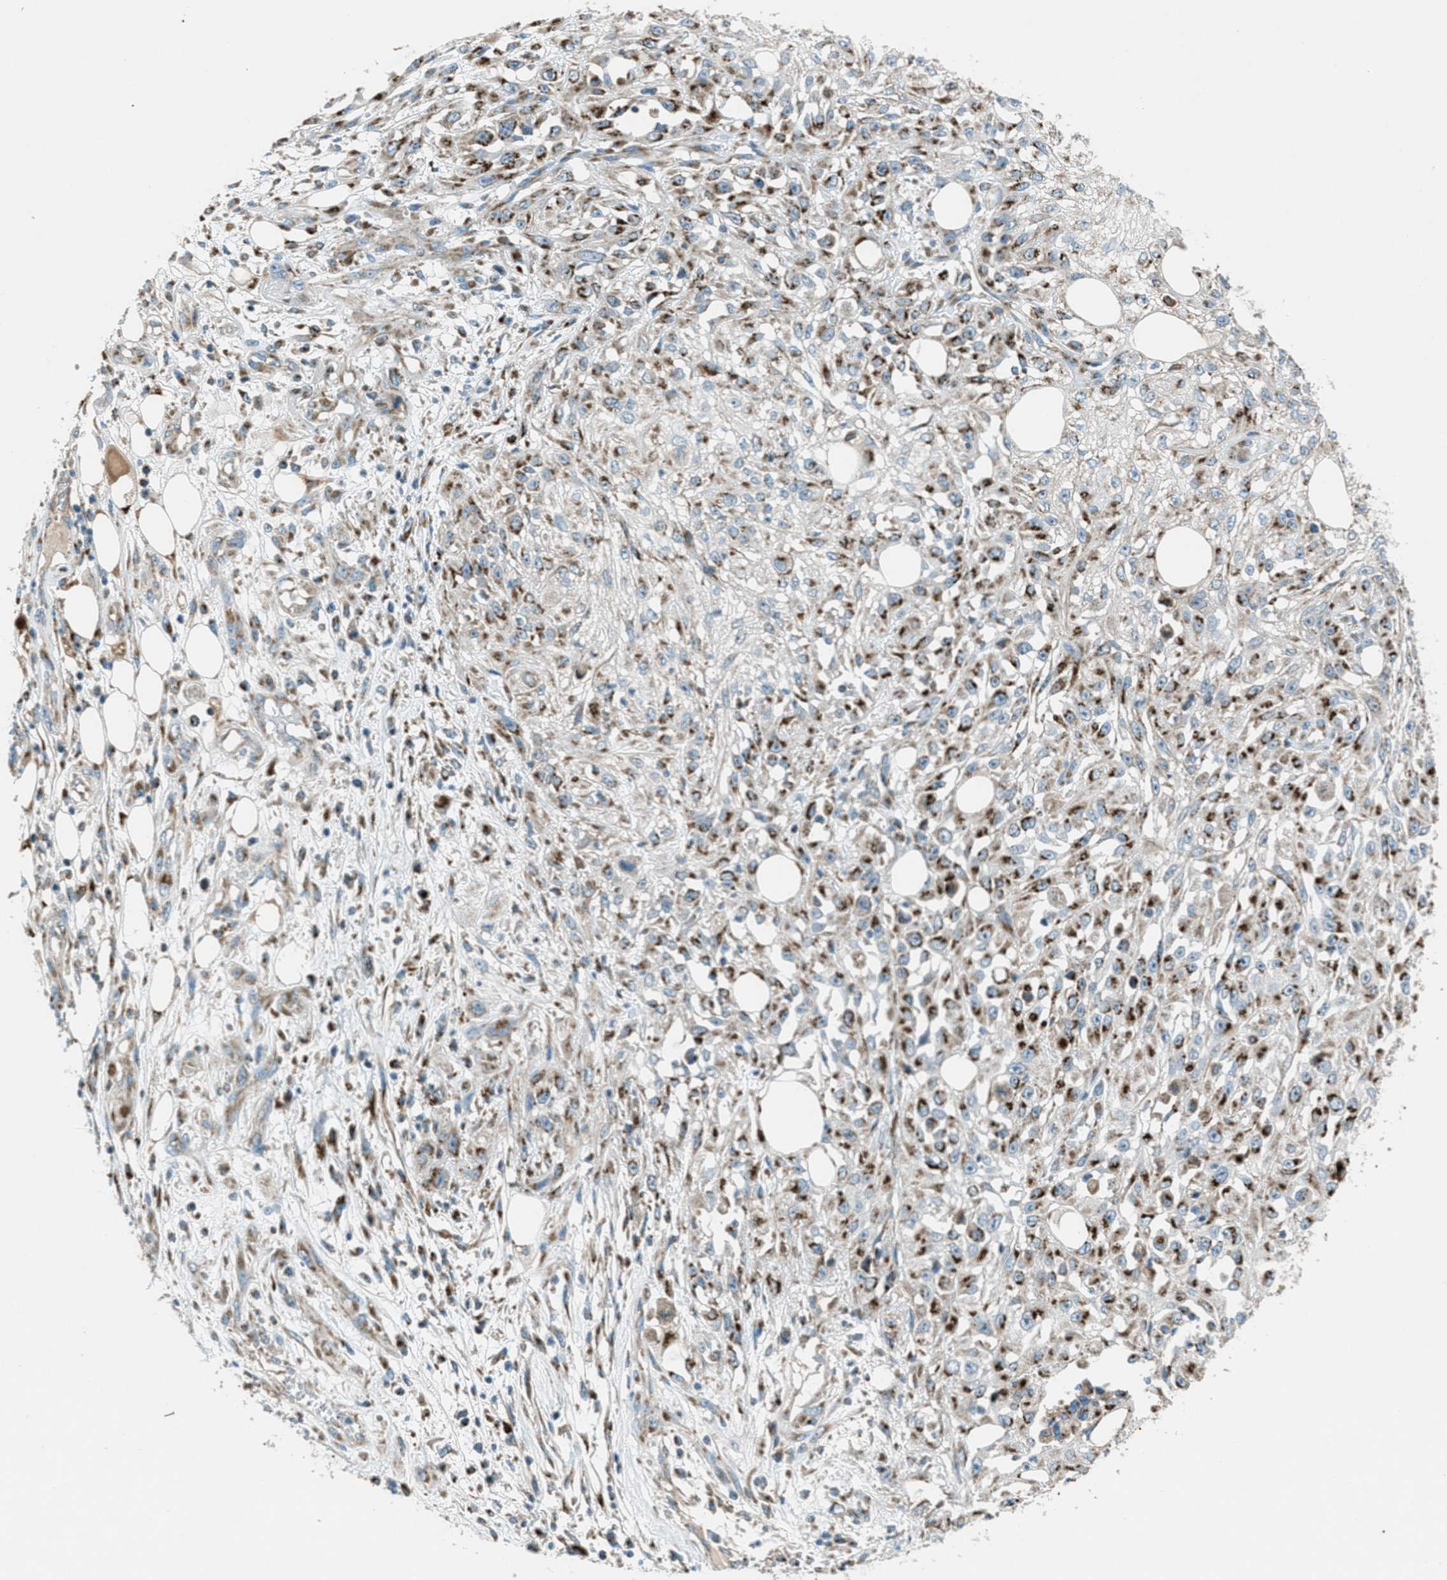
{"staining": {"intensity": "moderate", "quantity": ">75%", "location": "cytoplasmic/membranous"}, "tissue": "skin cancer", "cell_type": "Tumor cells", "image_type": "cancer", "snomed": [{"axis": "morphology", "description": "Squamous cell carcinoma, NOS"}, {"axis": "morphology", "description": "Squamous cell carcinoma, metastatic, NOS"}, {"axis": "topography", "description": "Skin"}, {"axis": "topography", "description": "Lymph node"}], "caption": "Skin metastatic squamous cell carcinoma stained for a protein (brown) shows moderate cytoplasmic/membranous positive positivity in about >75% of tumor cells.", "gene": "BCKDK", "patient": {"sex": "male", "age": 75}}